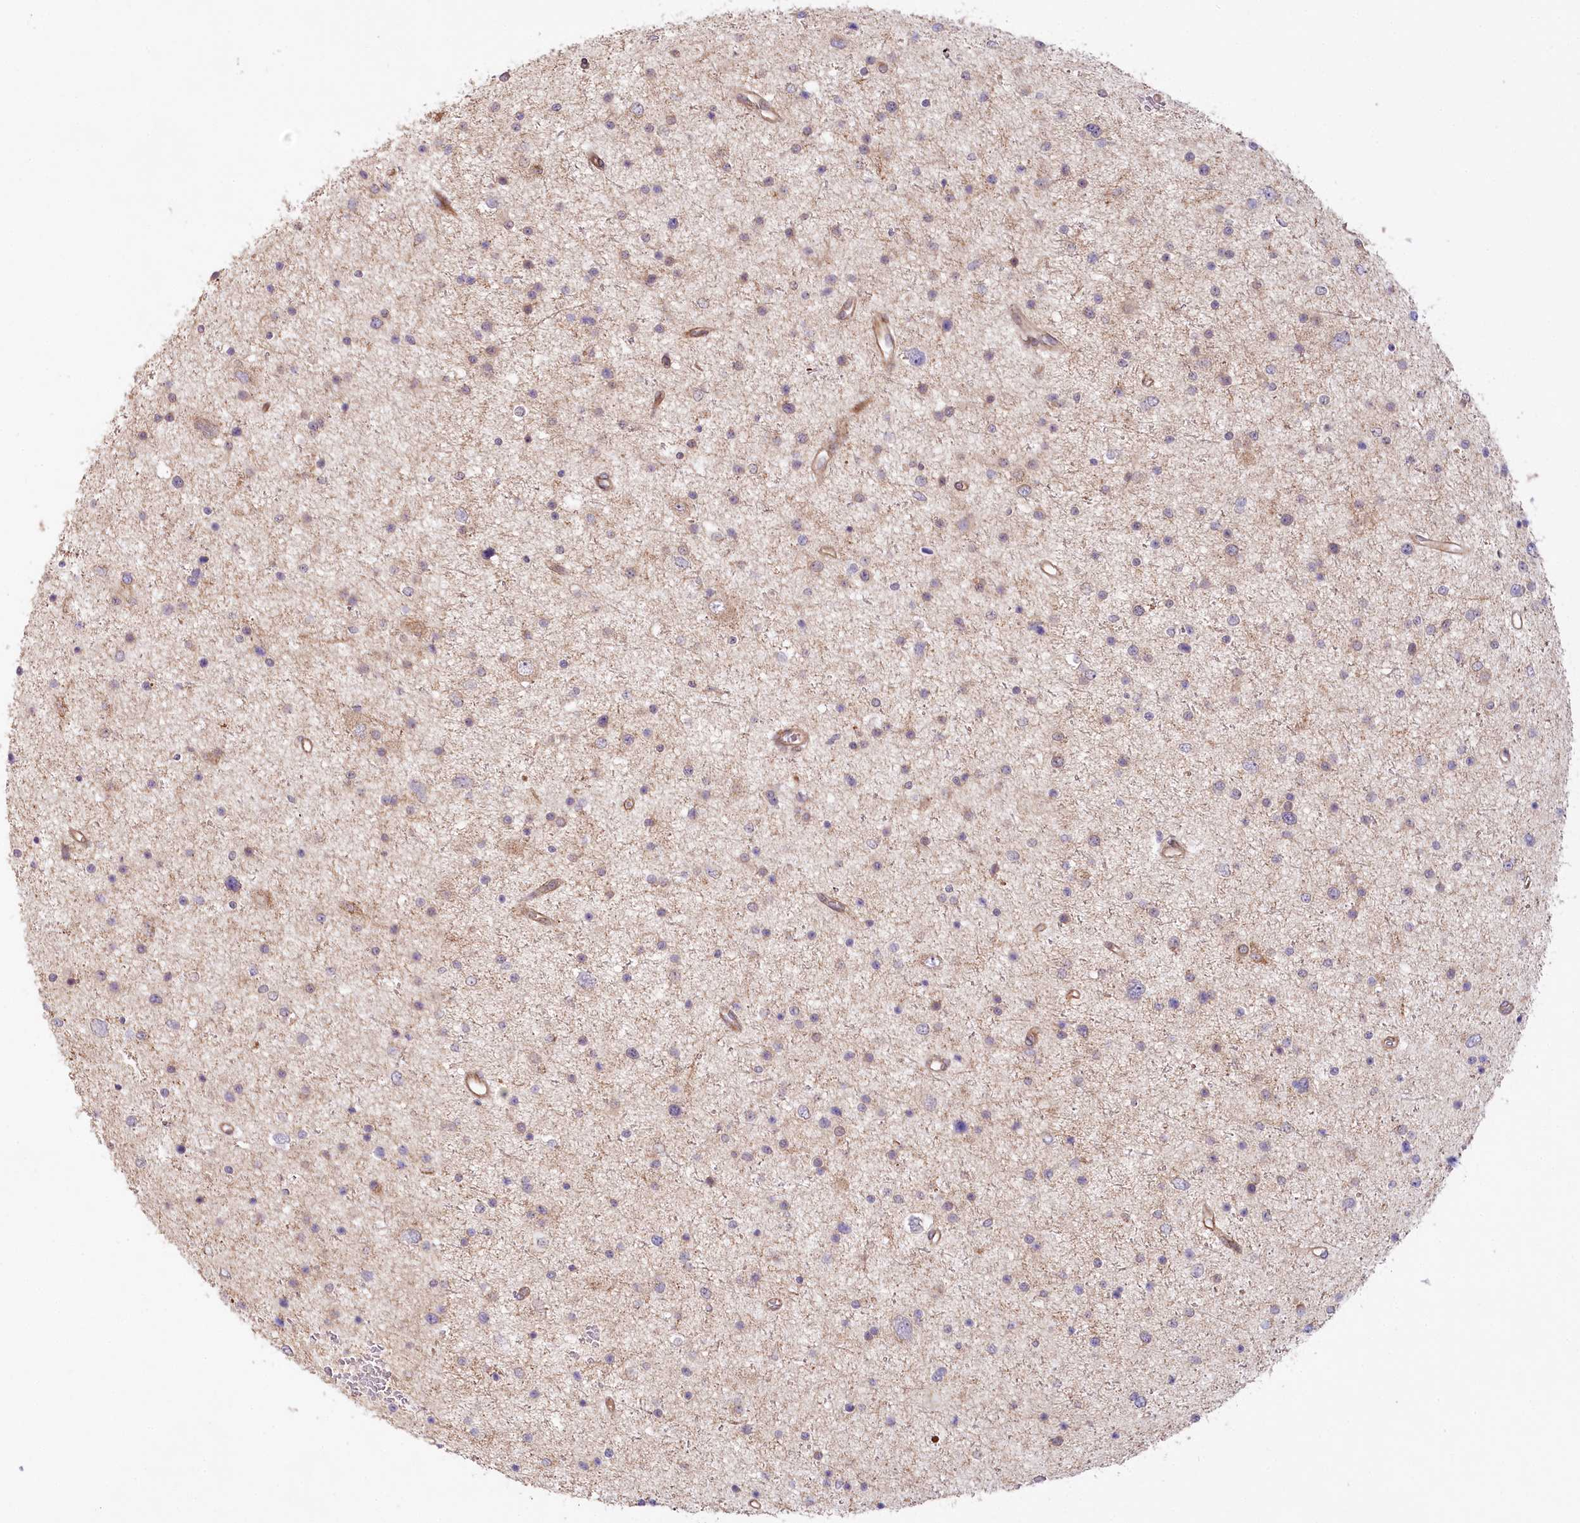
{"staining": {"intensity": "negative", "quantity": "none", "location": "none"}, "tissue": "glioma", "cell_type": "Tumor cells", "image_type": "cancer", "snomed": [{"axis": "morphology", "description": "Glioma, malignant, Low grade"}, {"axis": "topography", "description": "Cerebral cortex"}], "caption": "Immunohistochemistry histopathology image of human malignant glioma (low-grade) stained for a protein (brown), which exhibits no positivity in tumor cells.", "gene": "CEP70", "patient": {"sex": "female", "age": 39}}